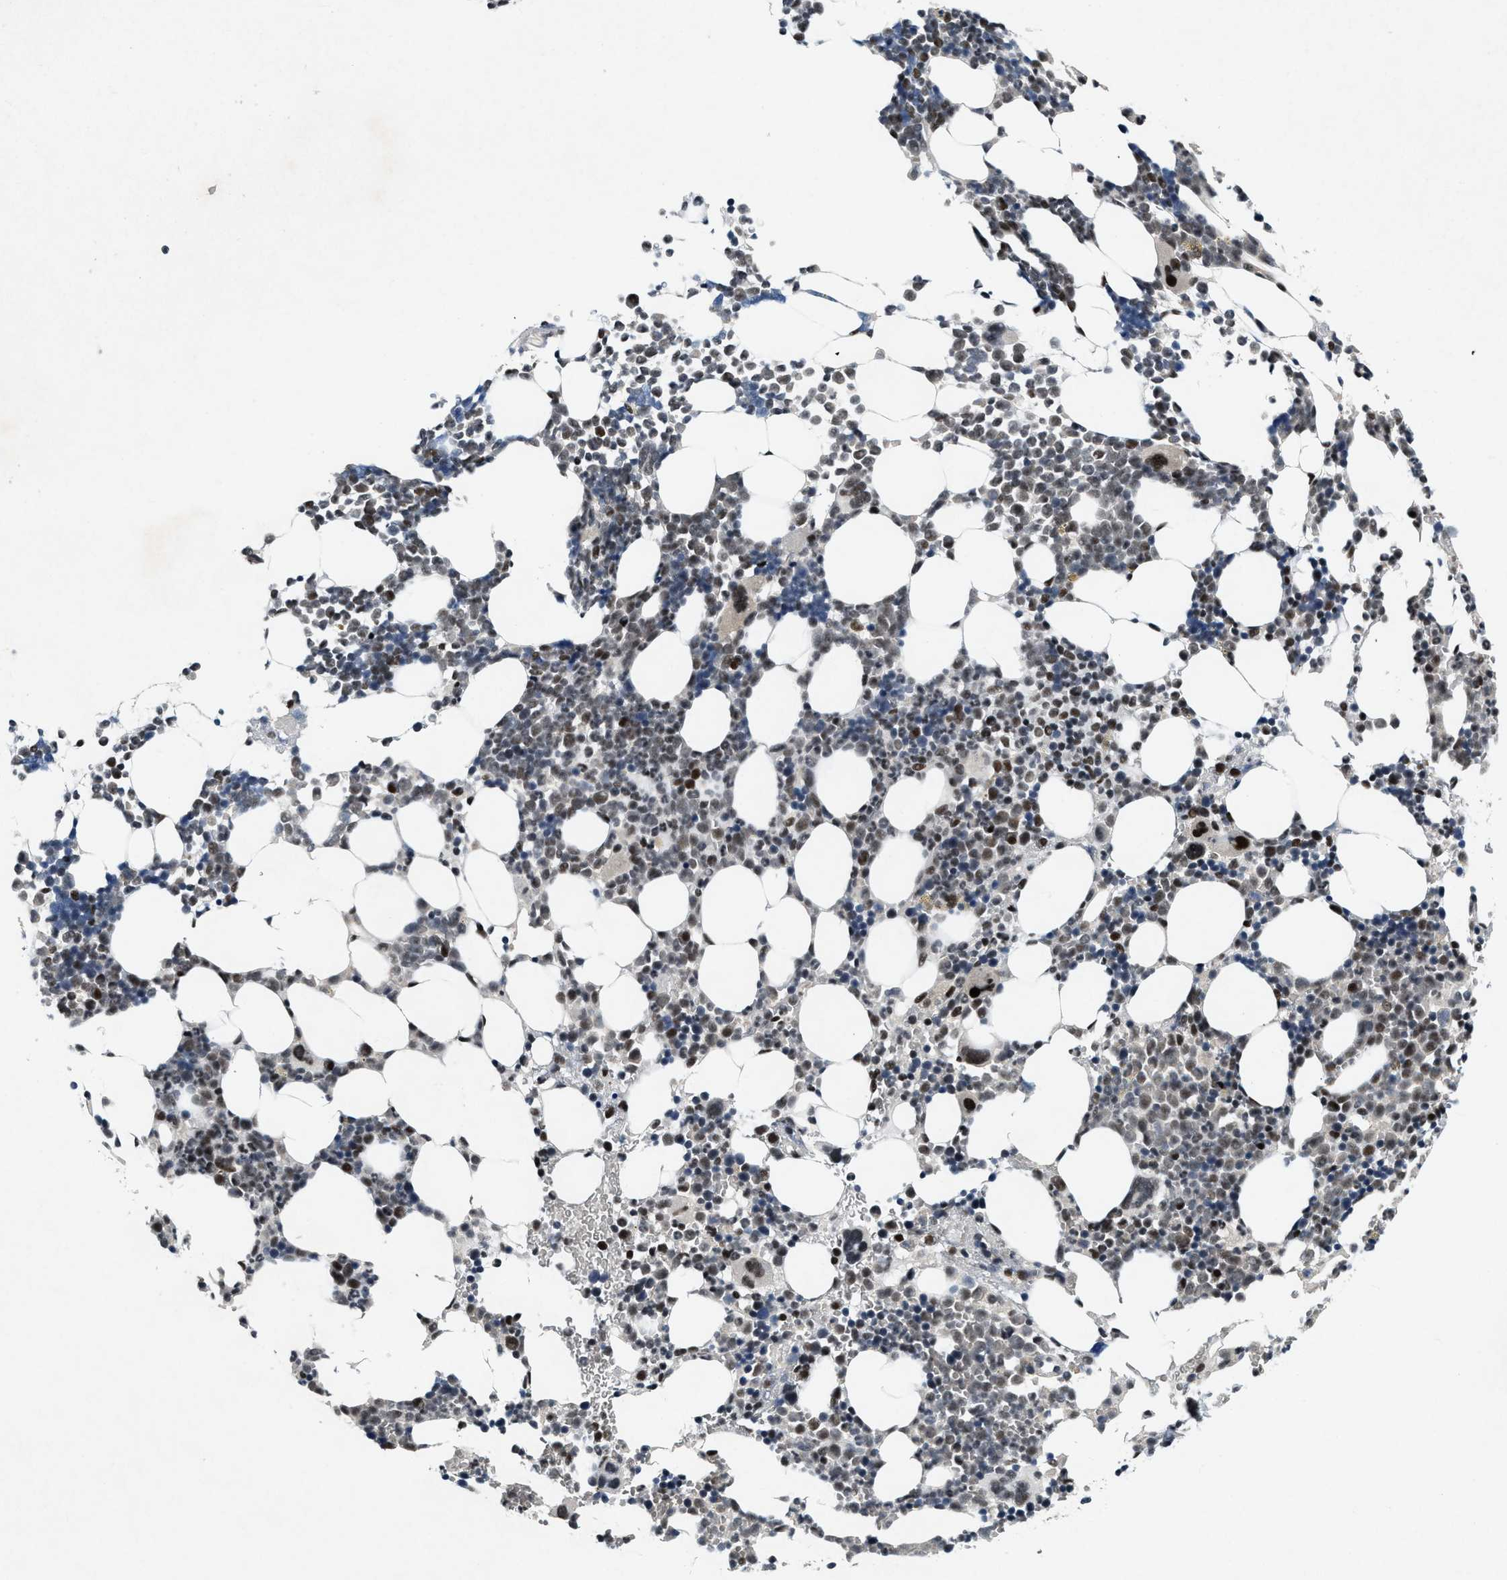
{"staining": {"intensity": "strong", "quantity": "<25%", "location": "nuclear"}, "tissue": "bone marrow", "cell_type": "Hematopoietic cells", "image_type": "normal", "snomed": [{"axis": "morphology", "description": "Normal tissue, NOS"}, {"axis": "morphology", "description": "Inflammation, NOS"}, {"axis": "topography", "description": "Bone marrow"}], "caption": "High-magnification brightfield microscopy of normal bone marrow stained with DAB (brown) and counterstained with hematoxylin (blue). hematopoietic cells exhibit strong nuclear expression is identified in approximately<25% of cells. Using DAB (3,3'-diaminobenzidine) (brown) and hematoxylin (blue) stains, captured at high magnification using brightfield microscopy.", "gene": "NCOA1", "patient": {"sex": "female", "age": 67}}